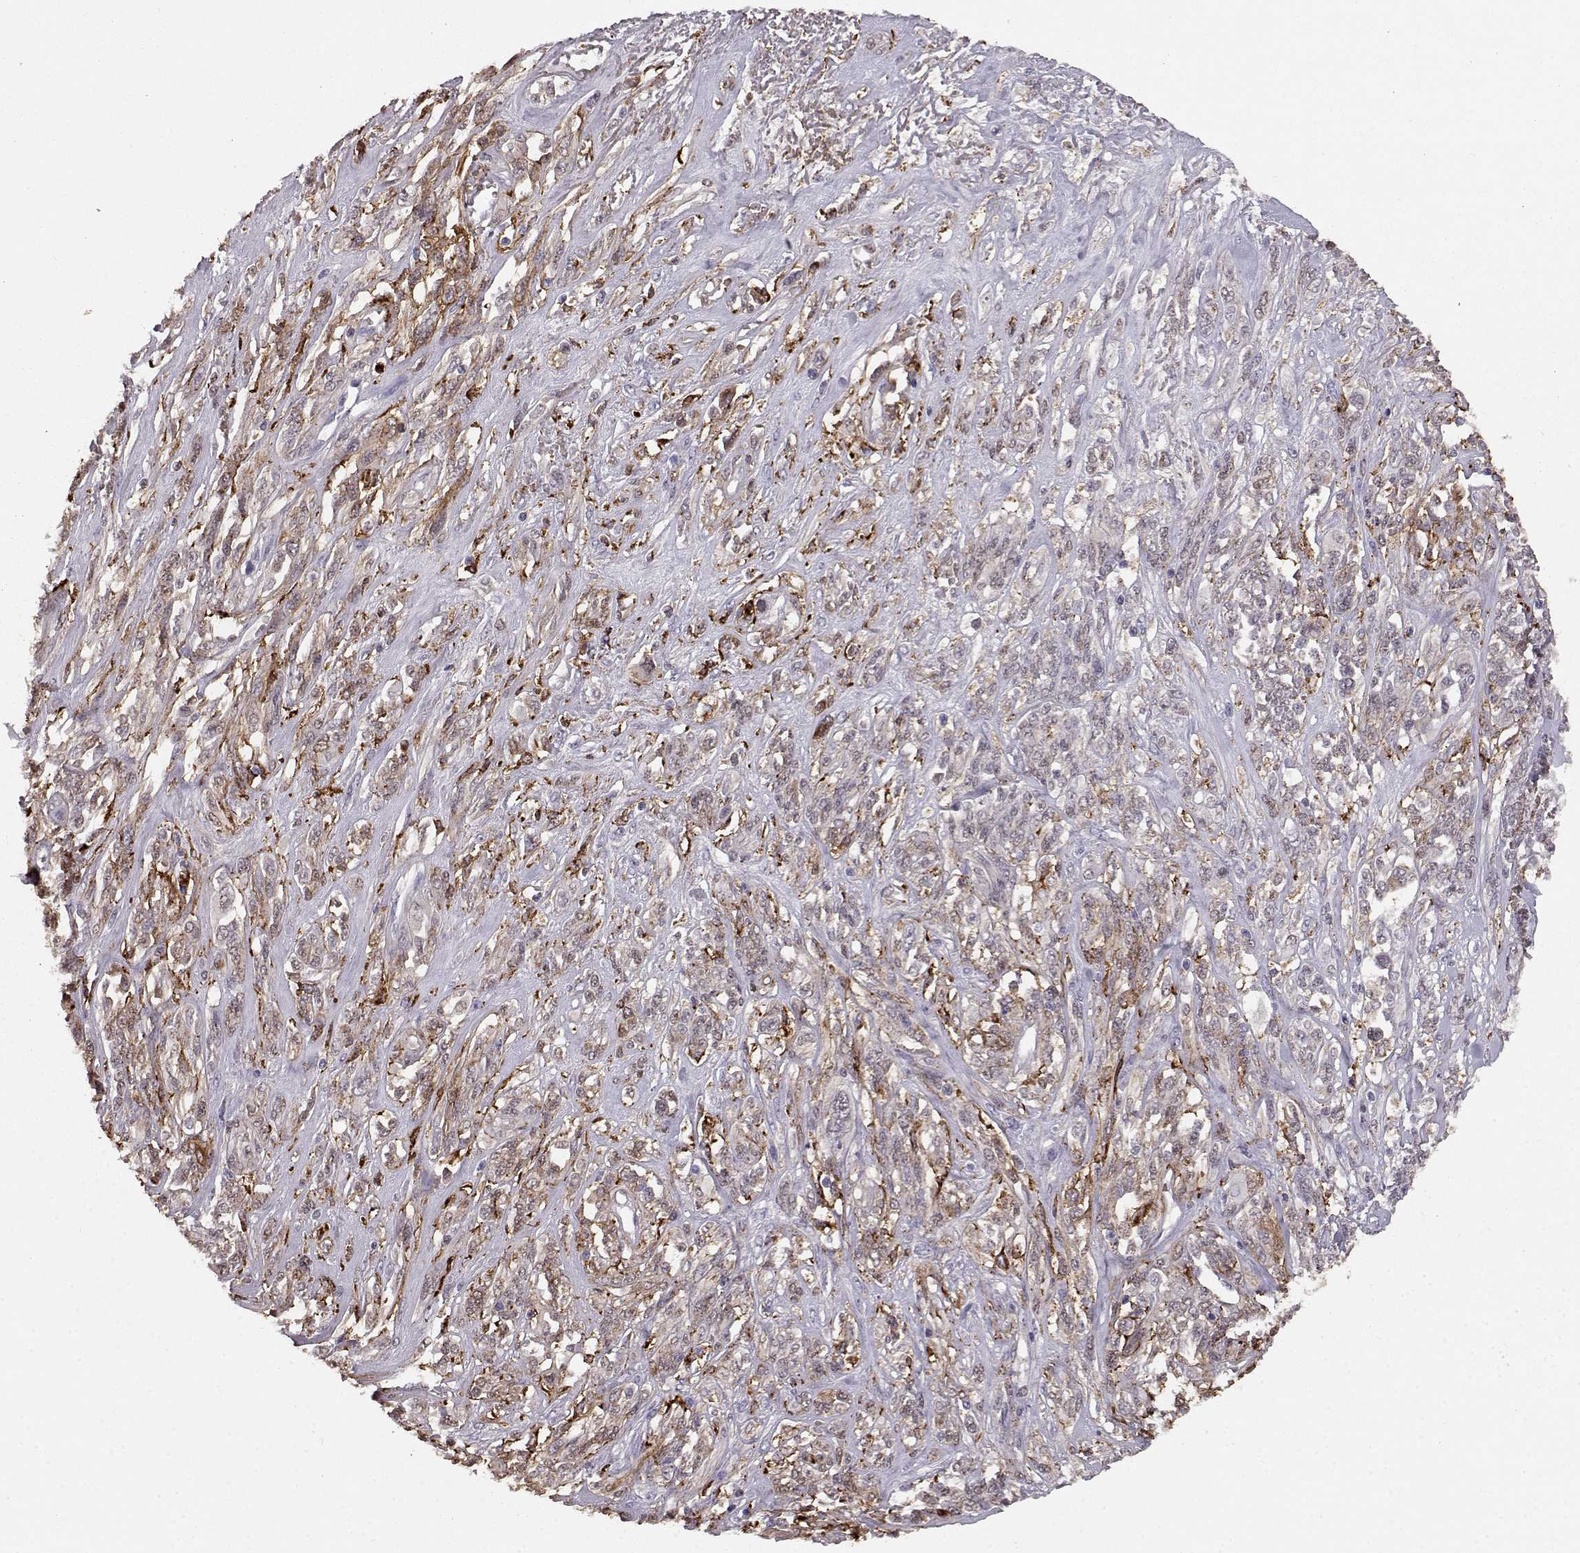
{"staining": {"intensity": "weak", "quantity": "<25%", "location": "cytoplasmic/membranous"}, "tissue": "melanoma", "cell_type": "Tumor cells", "image_type": "cancer", "snomed": [{"axis": "morphology", "description": "Malignant melanoma, NOS"}, {"axis": "topography", "description": "Skin"}], "caption": "Immunohistochemistry (IHC) image of melanoma stained for a protein (brown), which exhibits no positivity in tumor cells.", "gene": "CCNF", "patient": {"sex": "female", "age": 91}}